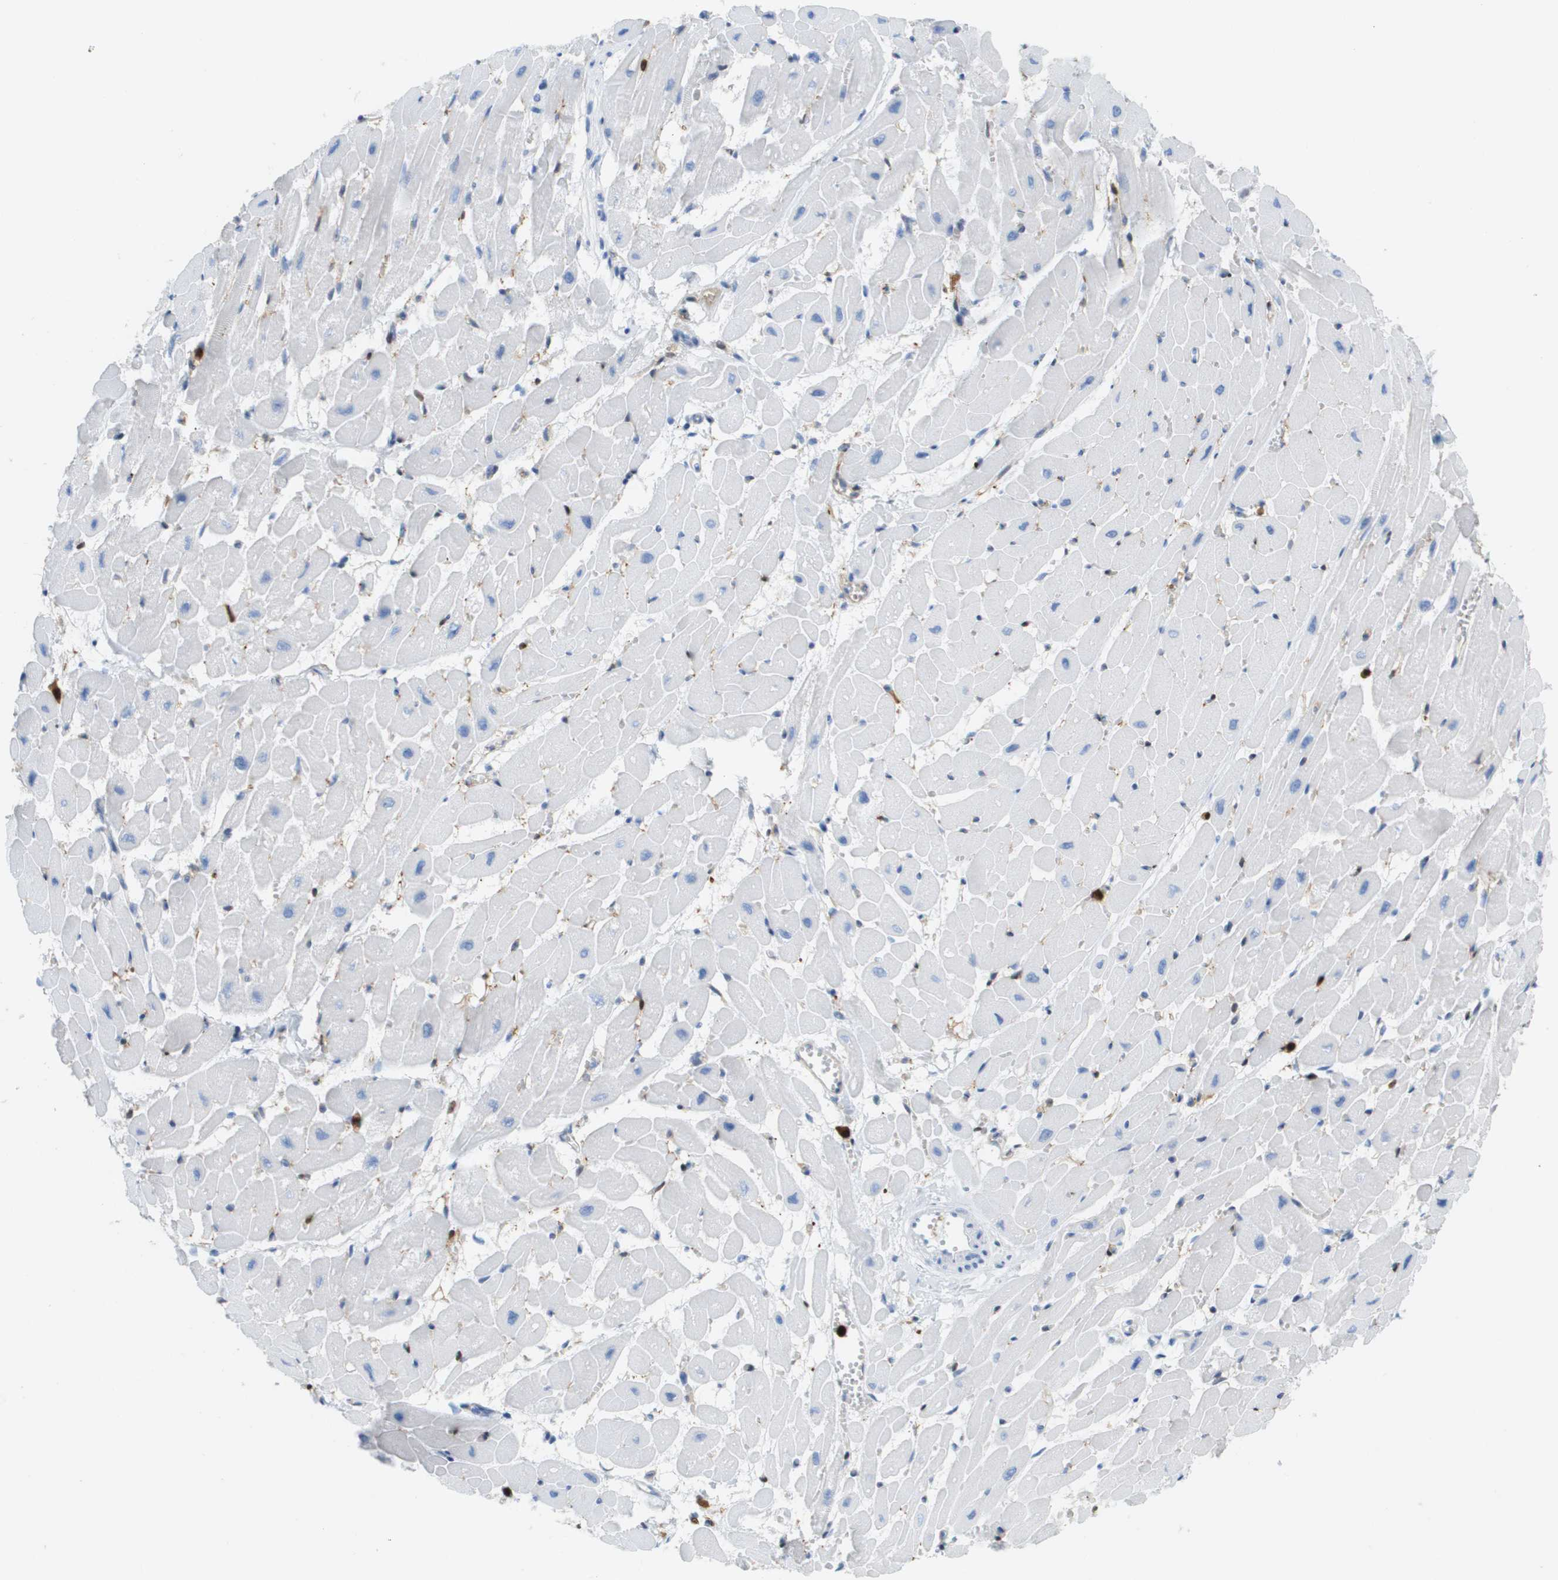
{"staining": {"intensity": "negative", "quantity": "none", "location": "none"}, "tissue": "heart muscle", "cell_type": "Cardiomyocytes", "image_type": "normal", "snomed": [{"axis": "morphology", "description": "Normal tissue, NOS"}, {"axis": "topography", "description": "Heart"}], "caption": "Cardiomyocytes show no significant protein staining in normal heart muscle. Nuclei are stained in blue.", "gene": "DOCK5", "patient": {"sex": "male", "age": 45}}